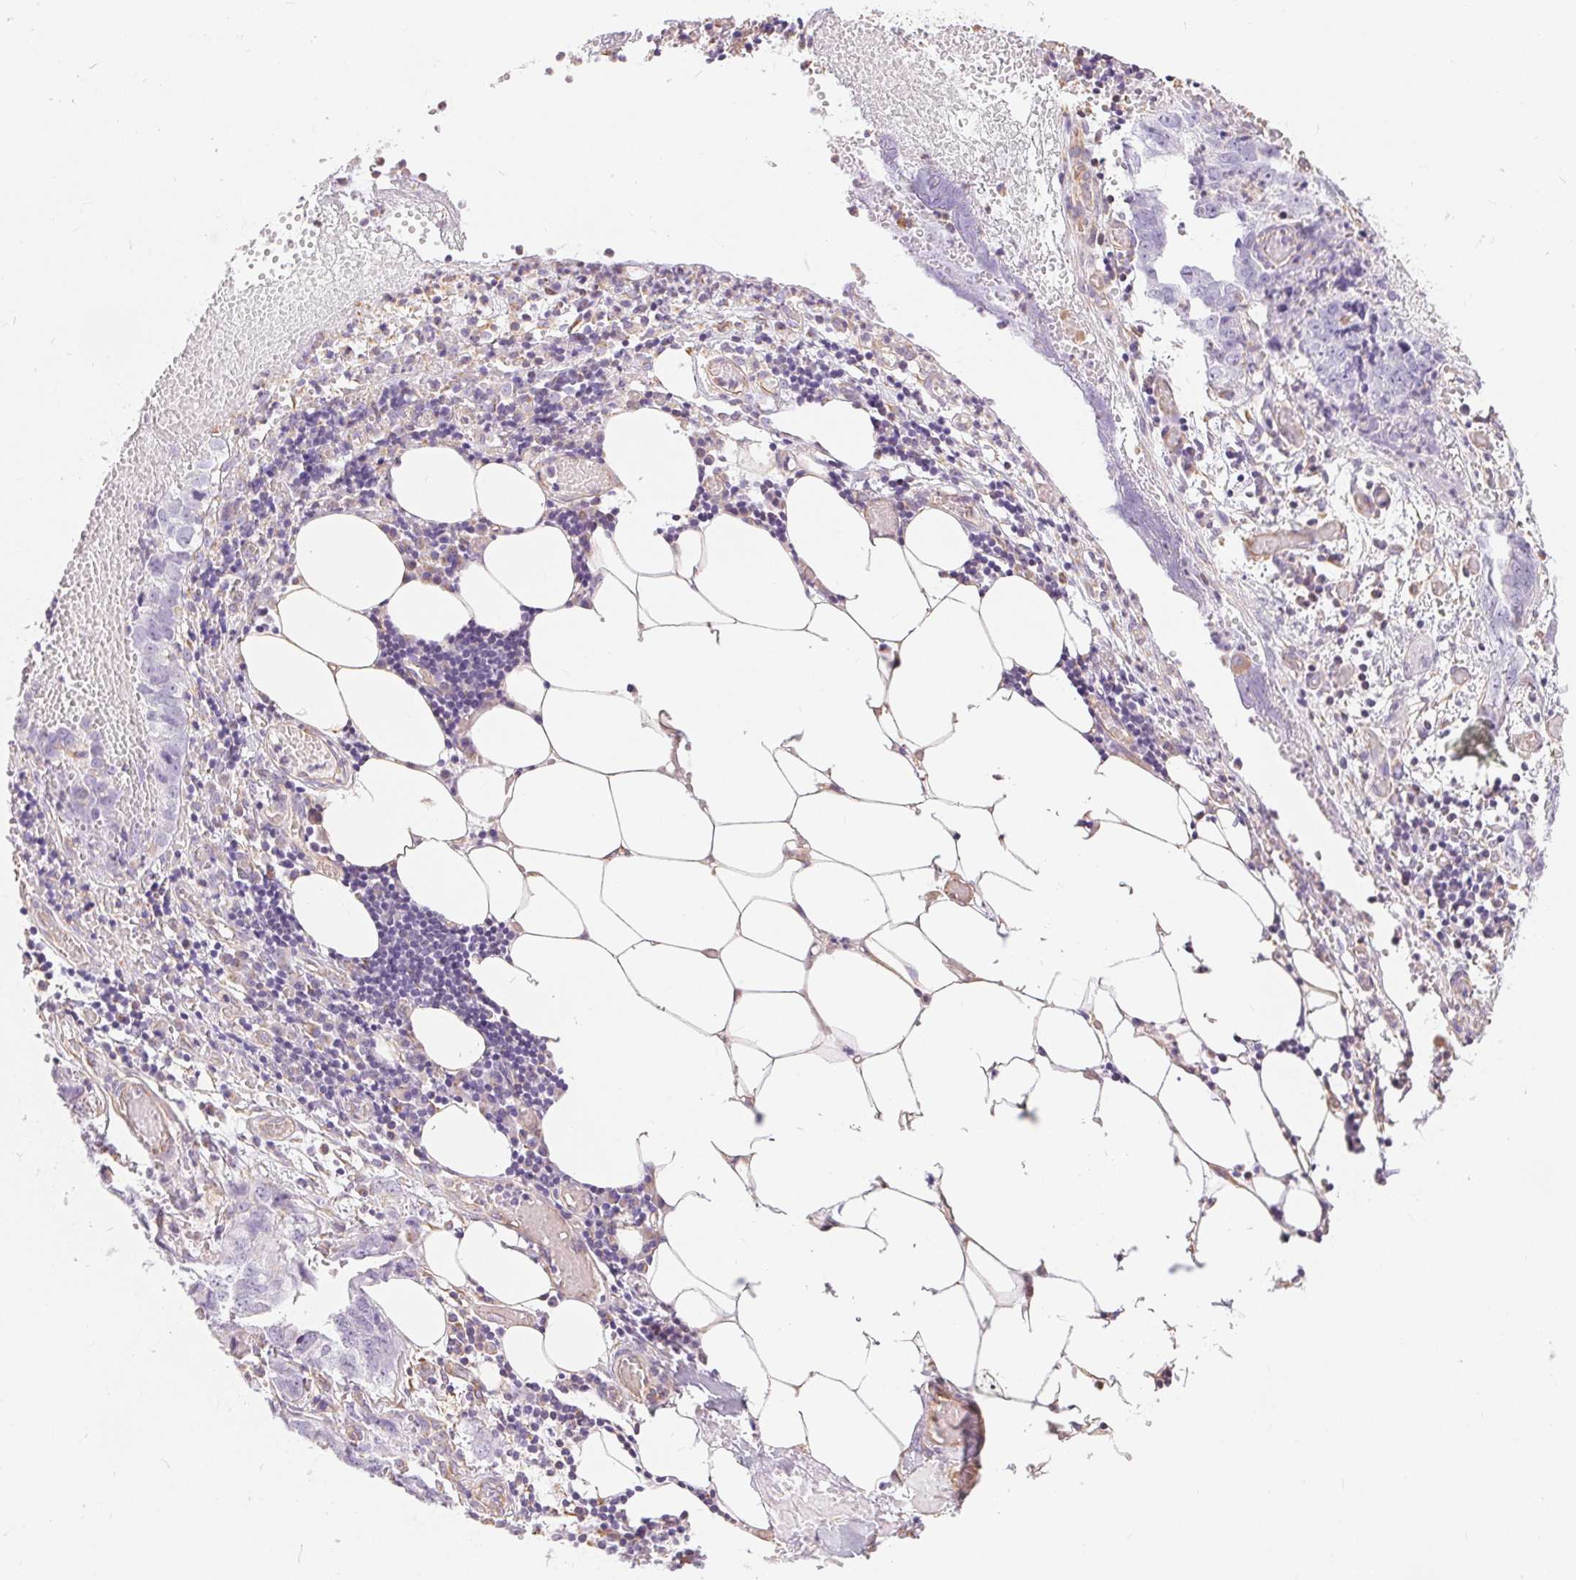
{"staining": {"intensity": "negative", "quantity": "none", "location": "none"}, "tissue": "ovarian cancer", "cell_type": "Tumor cells", "image_type": "cancer", "snomed": [{"axis": "morphology", "description": "Cystadenocarcinoma, serous, NOS"}, {"axis": "topography", "description": "Ovary"}], "caption": "Protein analysis of serous cystadenocarcinoma (ovarian) shows no significant expression in tumor cells. (DAB IHC, high magnification).", "gene": "GFAP", "patient": {"sex": "female", "age": 75}}